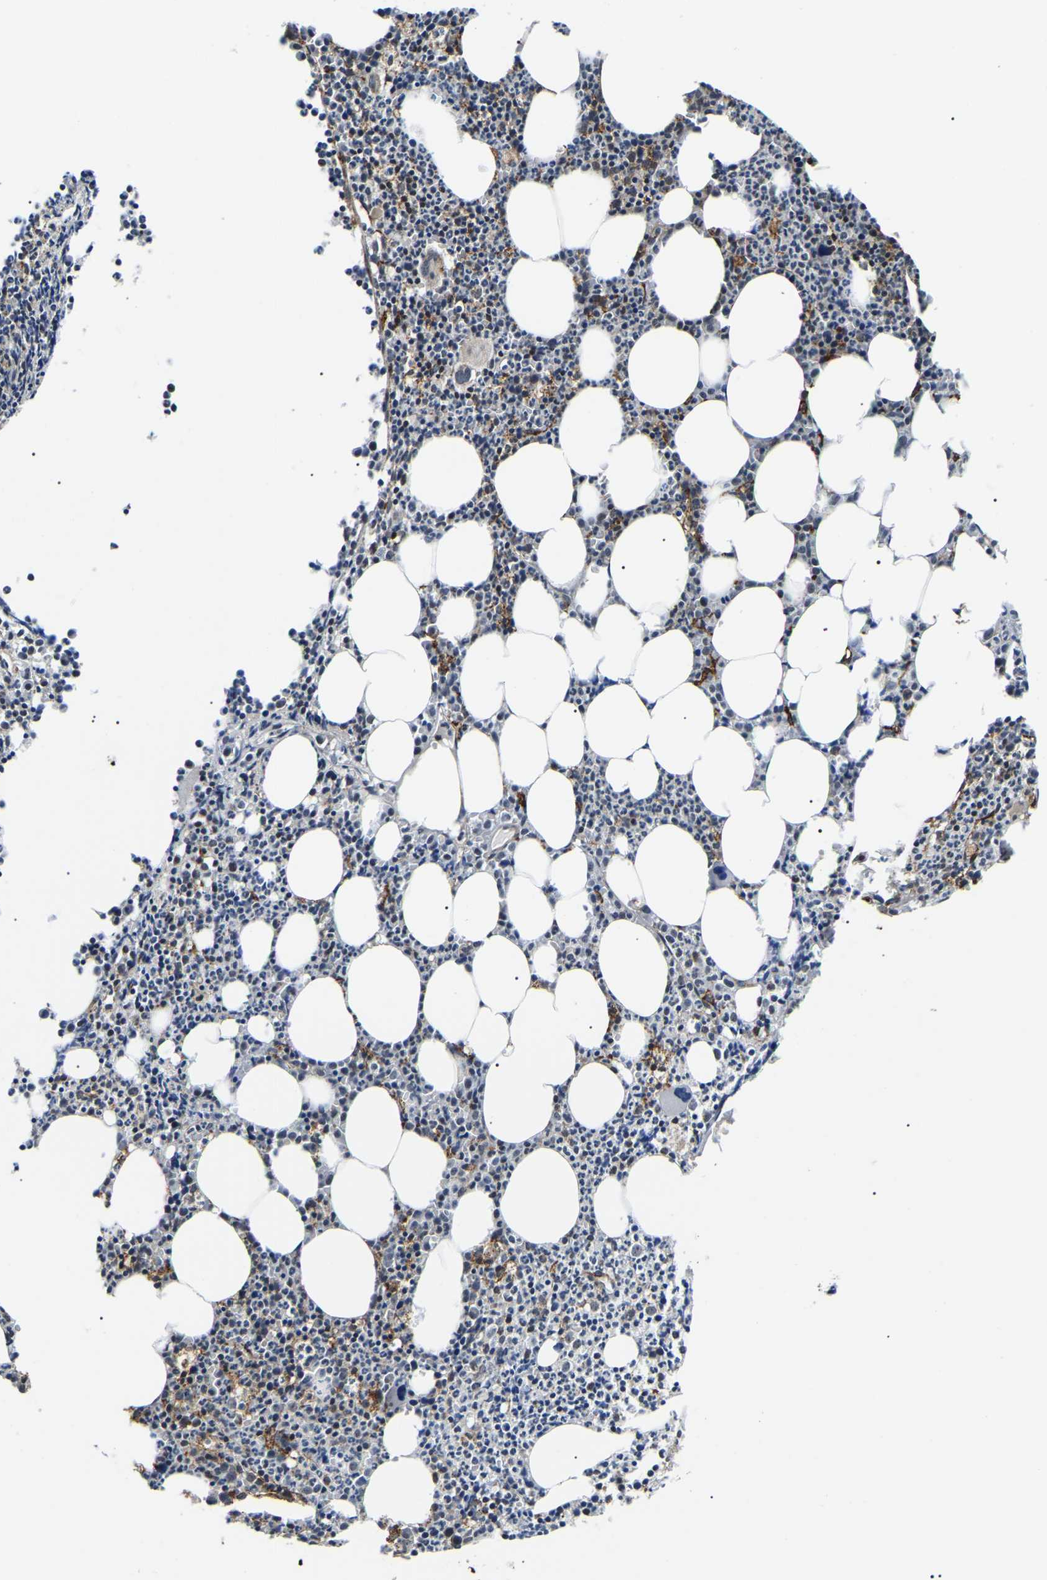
{"staining": {"intensity": "moderate", "quantity": "<25%", "location": "cytoplasmic/membranous,nuclear"}, "tissue": "bone marrow", "cell_type": "Hematopoietic cells", "image_type": "normal", "snomed": [{"axis": "morphology", "description": "Normal tissue, NOS"}, {"axis": "morphology", "description": "Inflammation, NOS"}, {"axis": "topography", "description": "Bone marrow"}], "caption": "Protein positivity by IHC demonstrates moderate cytoplasmic/membranous,nuclear positivity in about <25% of hematopoietic cells in unremarkable bone marrow.", "gene": "RRP1B", "patient": {"sex": "female", "age": 53}}